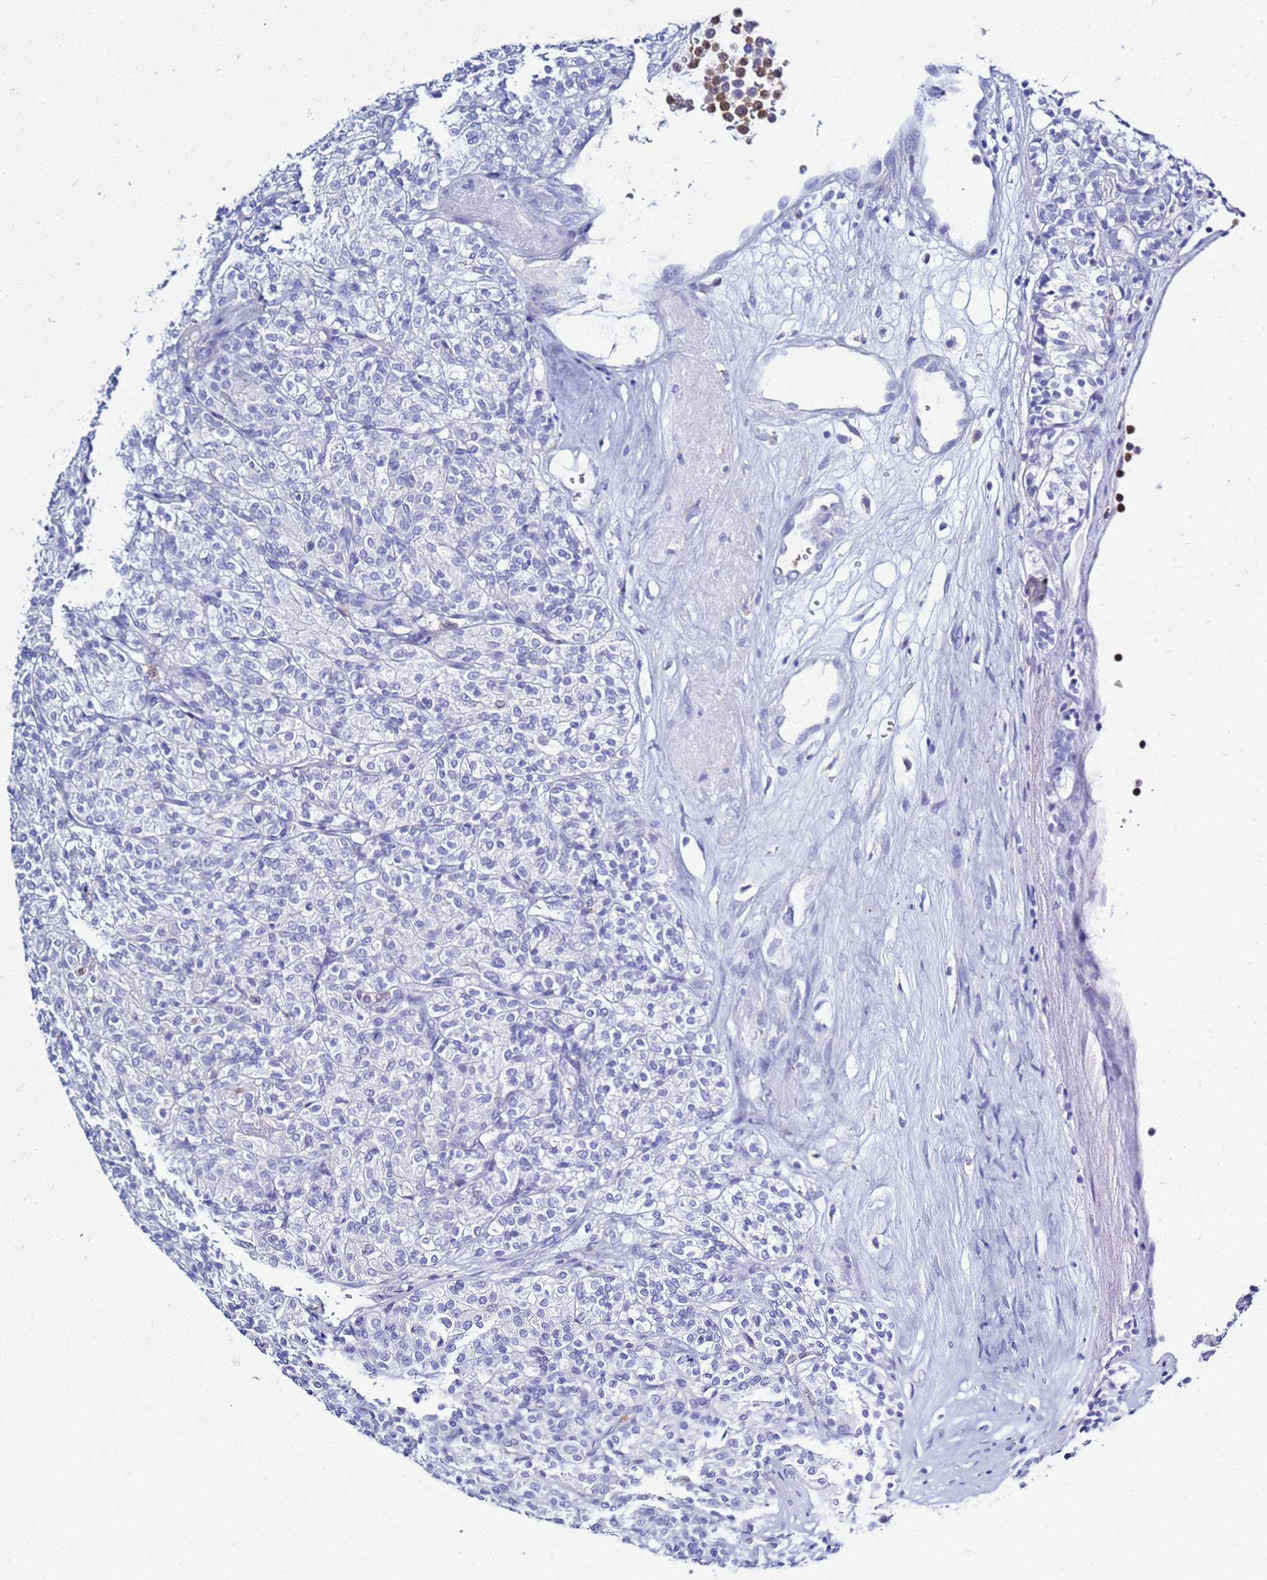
{"staining": {"intensity": "negative", "quantity": "none", "location": "none"}, "tissue": "renal cancer", "cell_type": "Tumor cells", "image_type": "cancer", "snomed": [{"axis": "morphology", "description": "Adenocarcinoma, NOS"}, {"axis": "topography", "description": "Kidney"}], "caption": "An image of renal cancer stained for a protein exhibits no brown staining in tumor cells. (DAB IHC, high magnification).", "gene": "CSTA", "patient": {"sex": "male", "age": 77}}